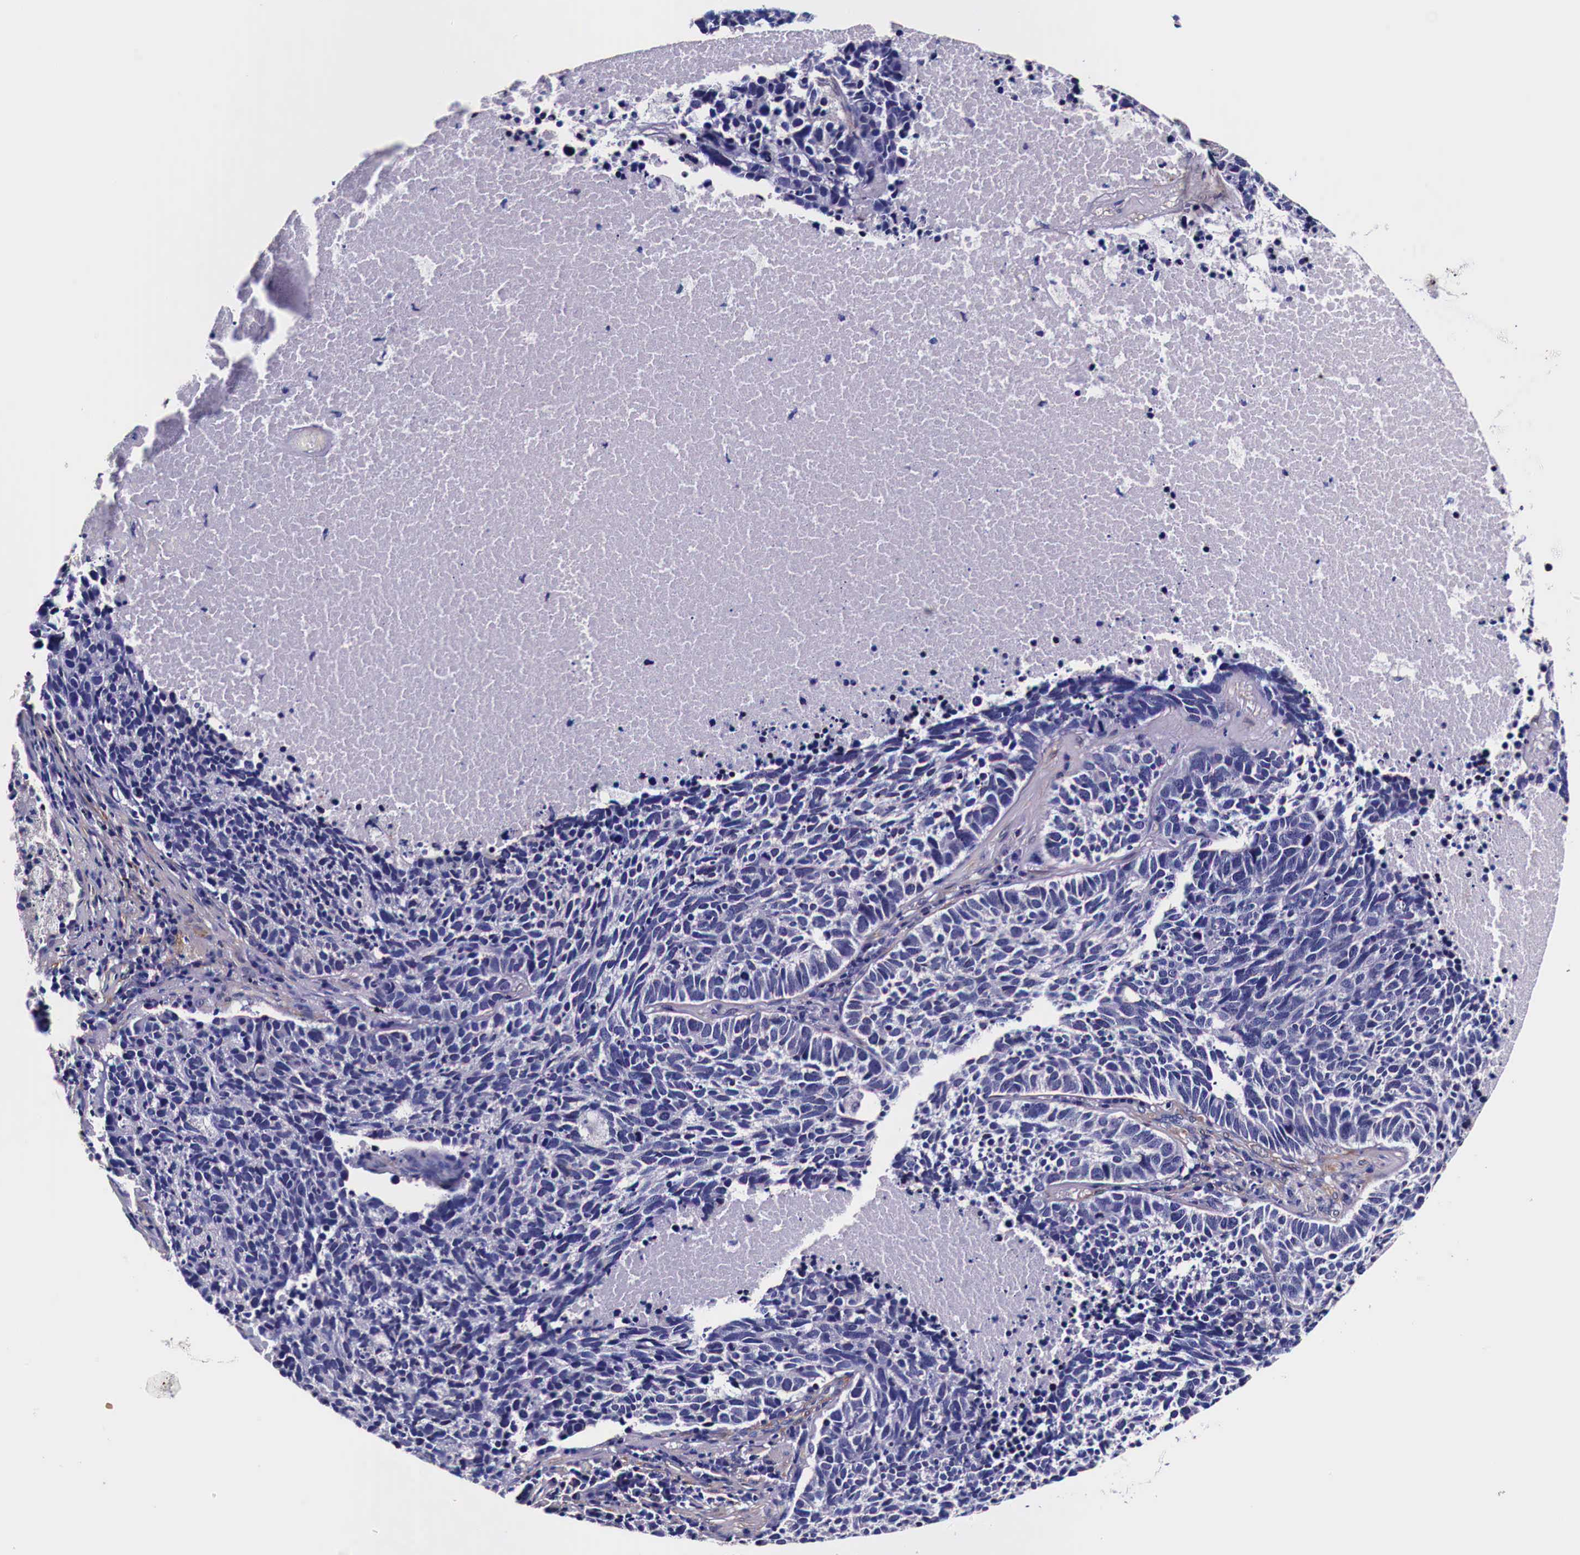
{"staining": {"intensity": "negative", "quantity": "none", "location": "none"}, "tissue": "lung cancer", "cell_type": "Tumor cells", "image_type": "cancer", "snomed": [{"axis": "morphology", "description": "Neoplasm, malignant, NOS"}, {"axis": "topography", "description": "Lung"}], "caption": "Lung cancer (neoplasm (malignant)) stained for a protein using immunohistochemistry demonstrates no positivity tumor cells.", "gene": "HSPB1", "patient": {"sex": "female", "age": 75}}